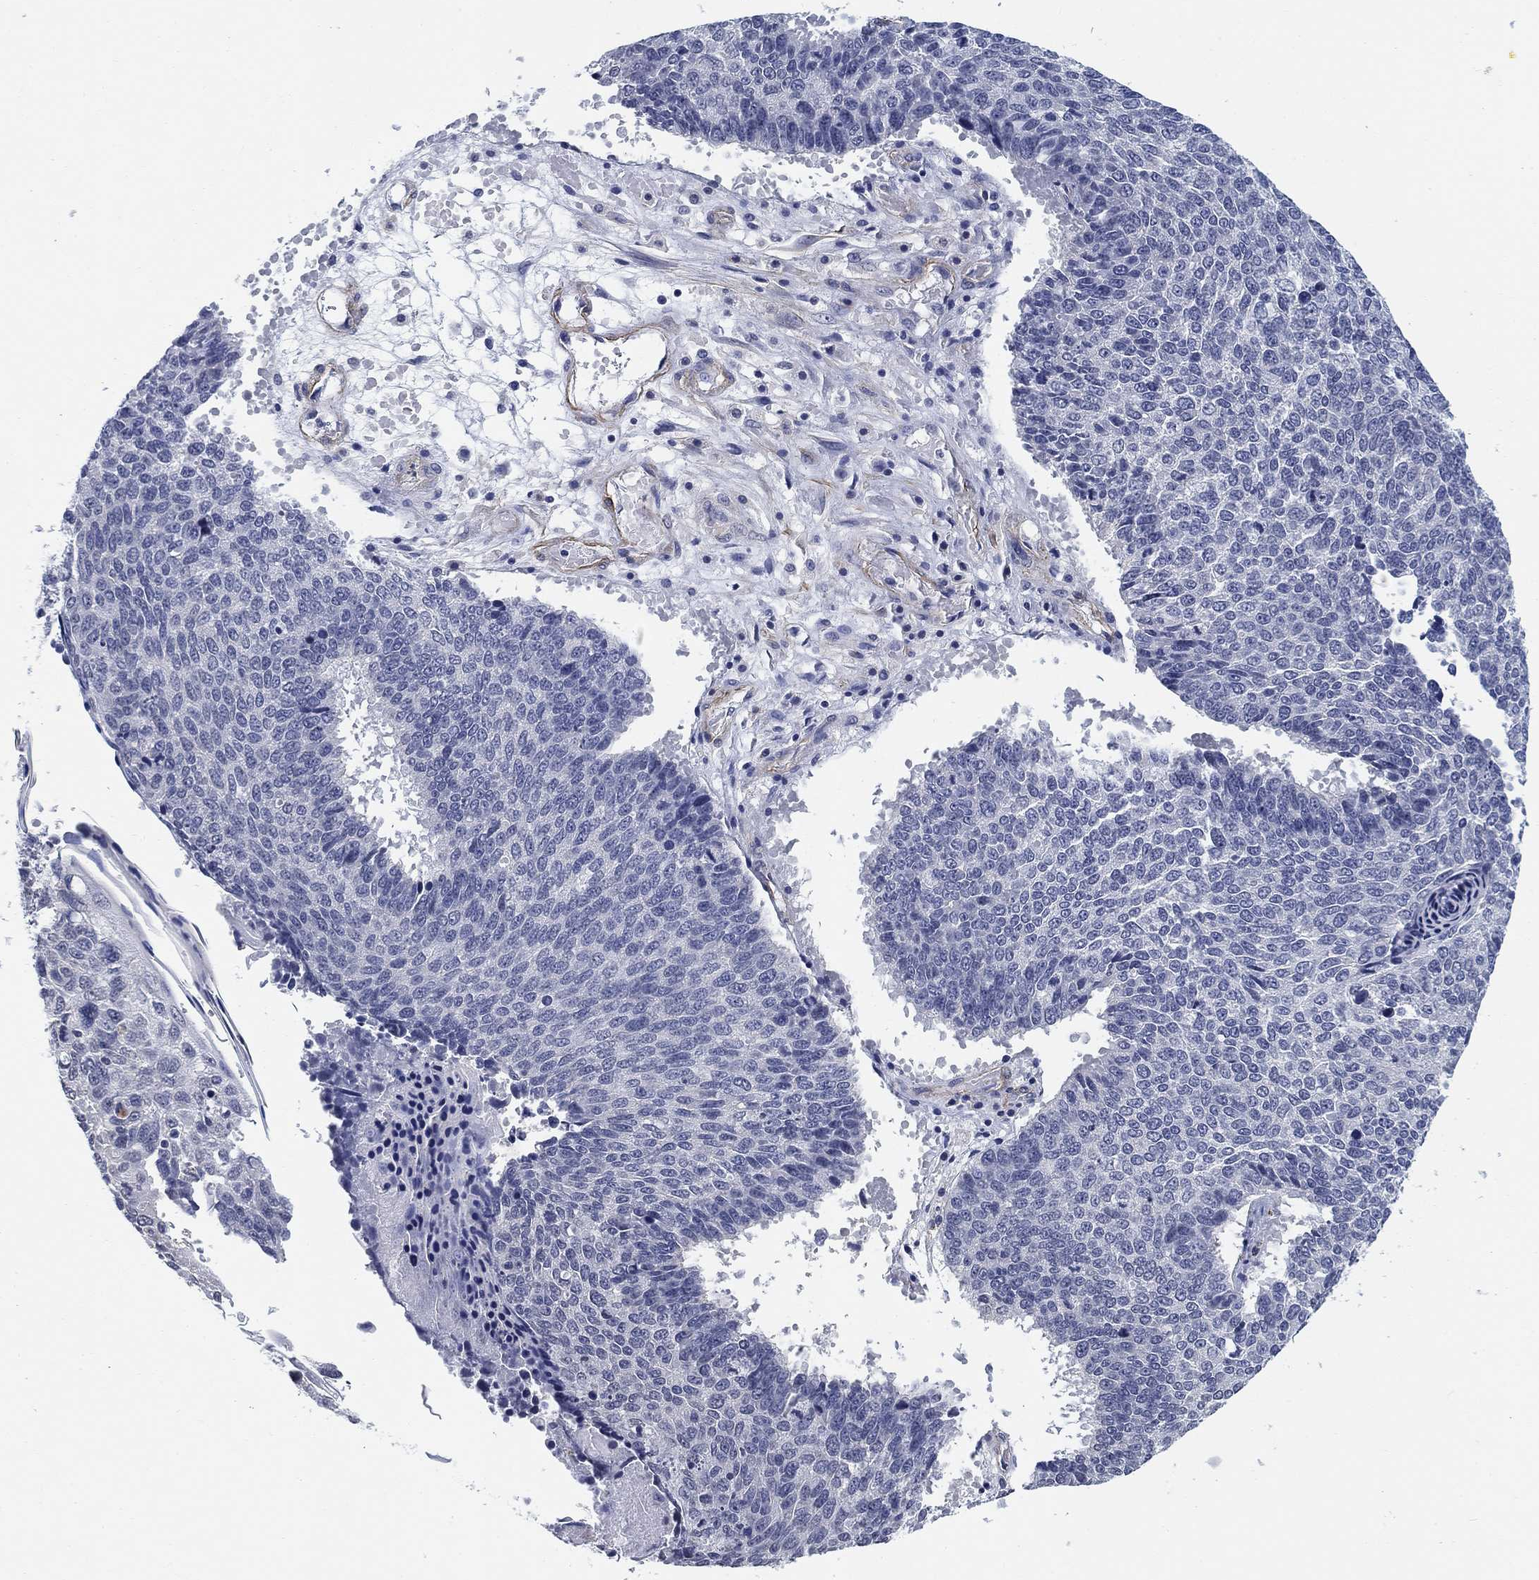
{"staining": {"intensity": "negative", "quantity": "none", "location": "none"}, "tissue": "lung cancer", "cell_type": "Tumor cells", "image_type": "cancer", "snomed": [{"axis": "morphology", "description": "Squamous cell carcinoma, NOS"}, {"axis": "topography", "description": "Lung"}], "caption": "This image is of lung squamous cell carcinoma stained with IHC to label a protein in brown with the nuclei are counter-stained blue. There is no expression in tumor cells. (IHC, brightfield microscopy, high magnification).", "gene": "OTUB2", "patient": {"sex": "male", "age": 73}}